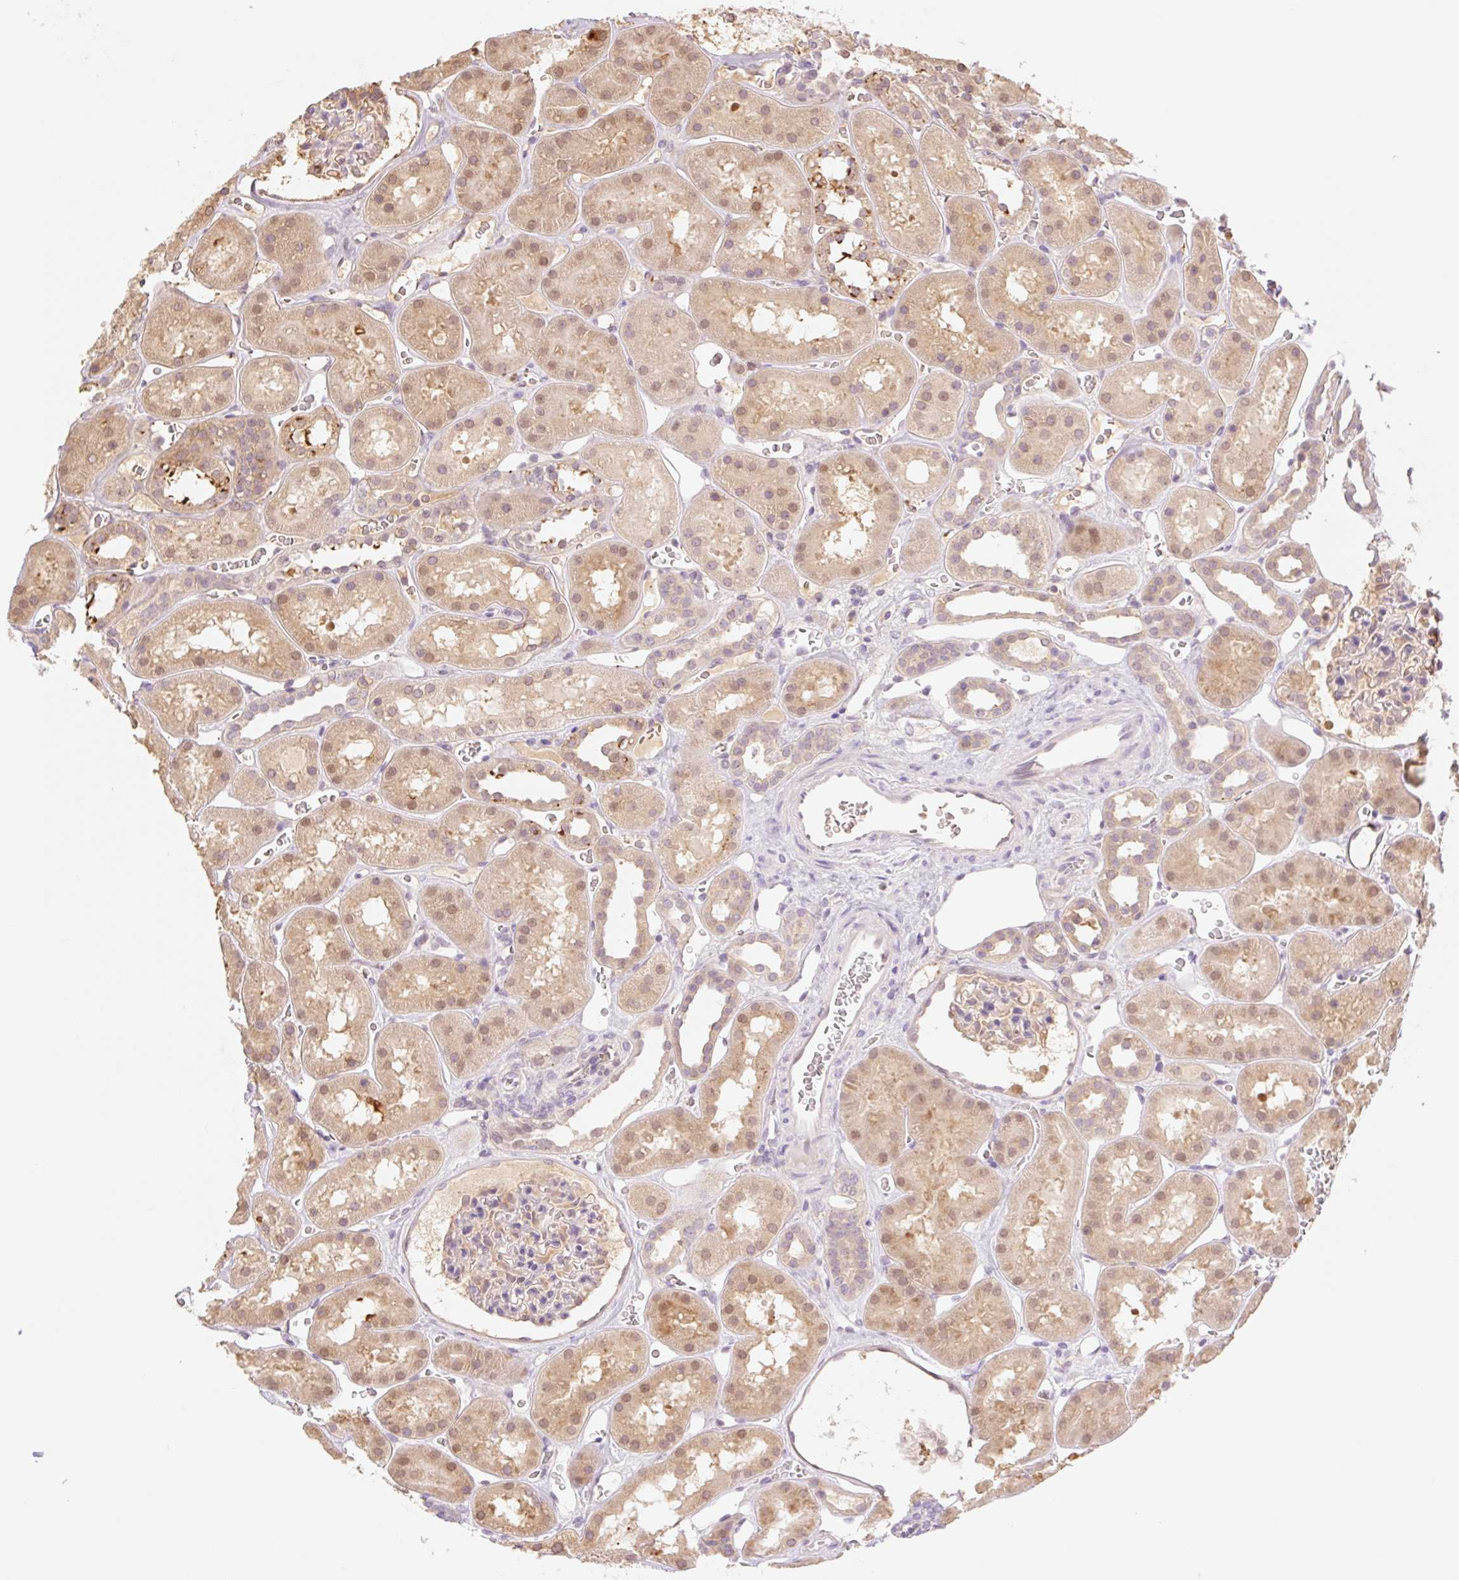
{"staining": {"intensity": "negative", "quantity": "none", "location": "none"}, "tissue": "kidney", "cell_type": "Cells in glomeruli", "image_type": "normal", "snomed": [{"axis": "morphology", "description": "Normal tissue, NOS"}, {"axis": "topography", "description": "Kidney"}], "caption": "Histopathology image shows no significant protein expression in cells in glomeruli of unremarkable kidney. (Immunohistochemistry (ihc), brightfield microscopy, high magnification).", "gene": "HEBP1", "patient": {"sex": "female", "age": 41}}